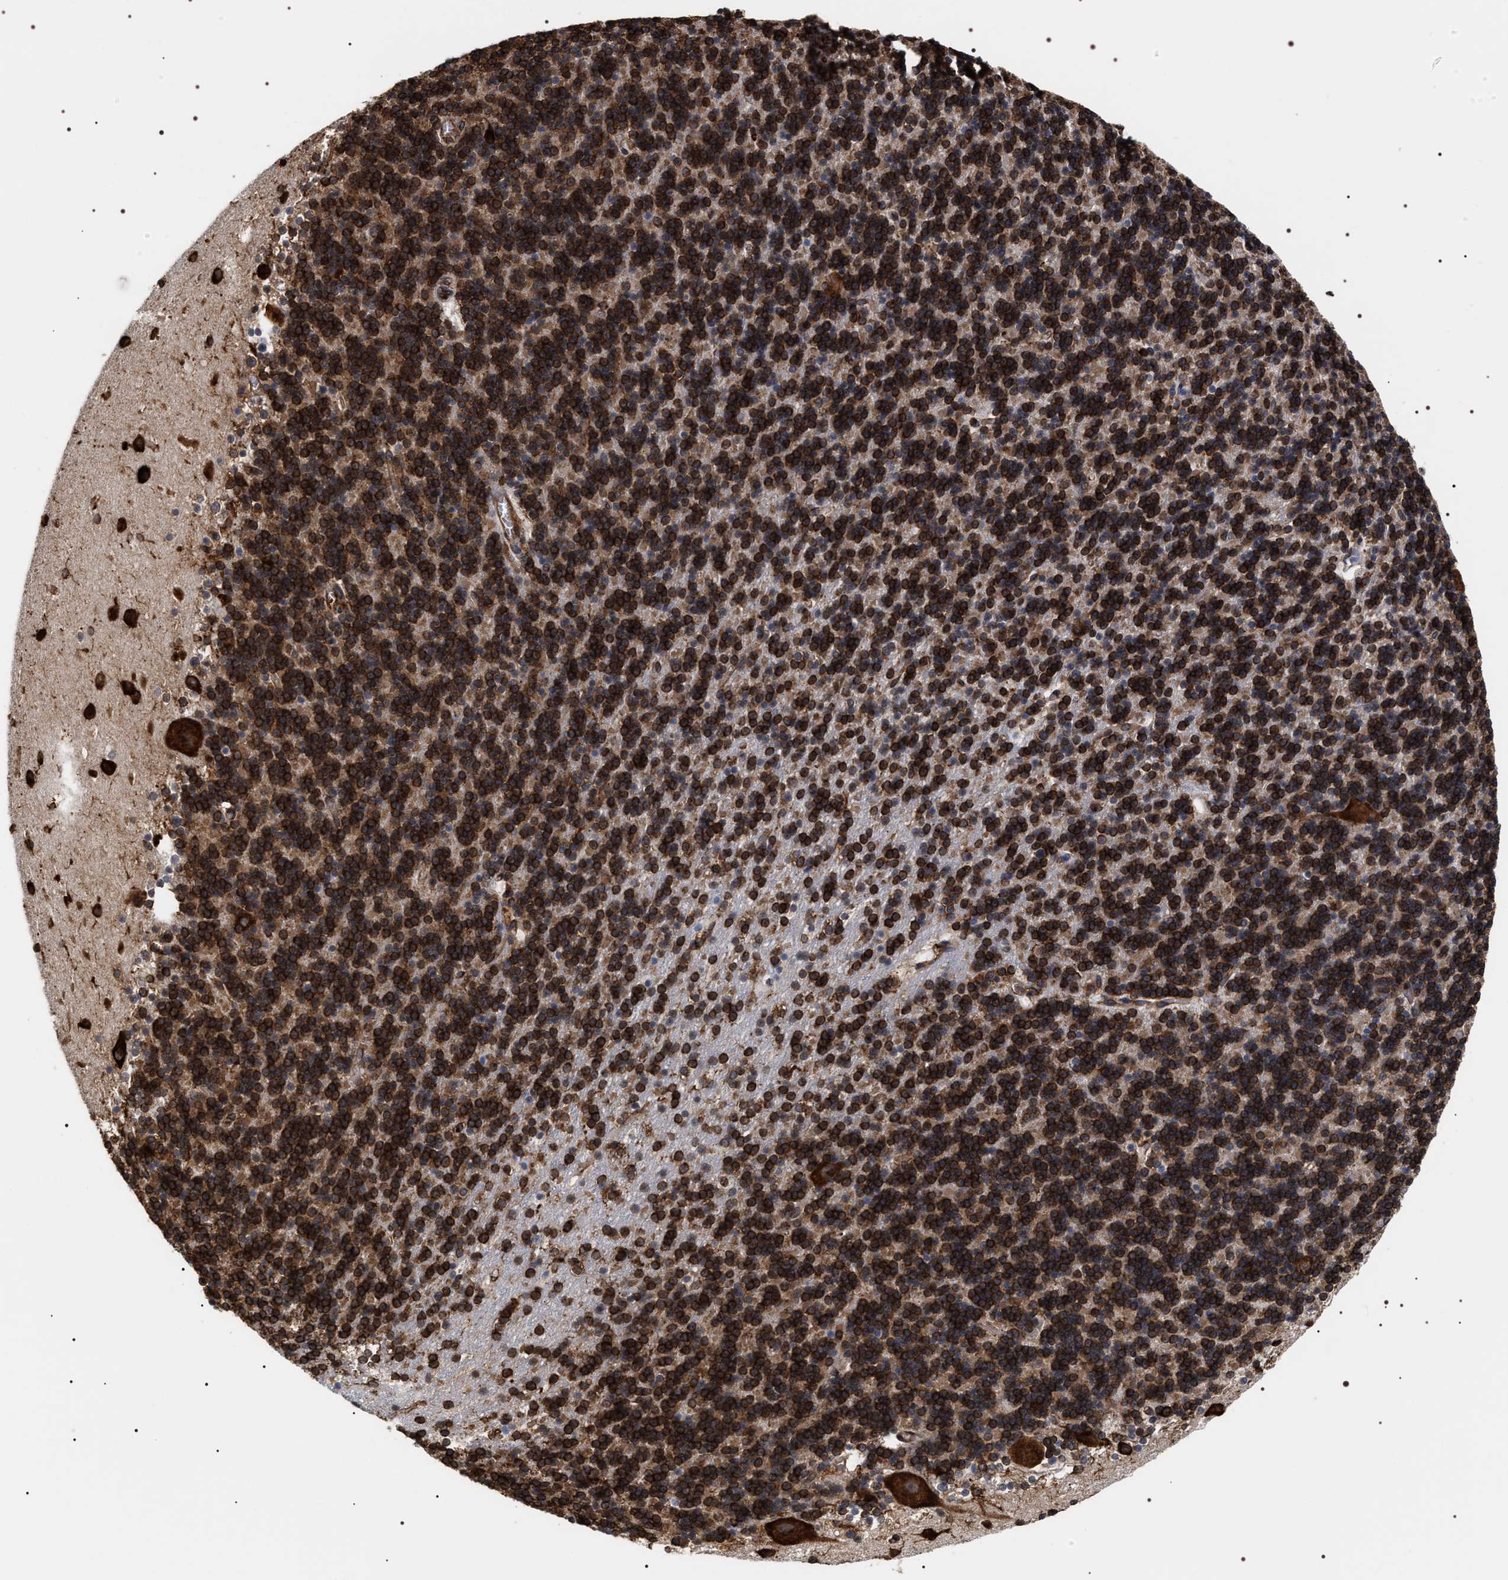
{"staining": {"intensity": "strong", "quantity": ">75%", "location": "cytoplasmic/membranous"}, "tissue": "cerebellum", "cell_type": "Cells in granular layer", "image_type": "normal", "snomed": [{"axis": "morphology", "description": "Normal tissue, NOS"}, {"axis": "topography", "description": "Cerebellum"}], "caption": "Protein expression analysis of benign cerebellum exhibits strong cytoplasmic/membranous staining in about >75% of cells in granular layer. Immunohistochemistry (ihc) stains the protein of interest in brown and the nuclei are stained blue.", "gene": "SERBP1", "patient": {"sex": "male", "age": 45}}